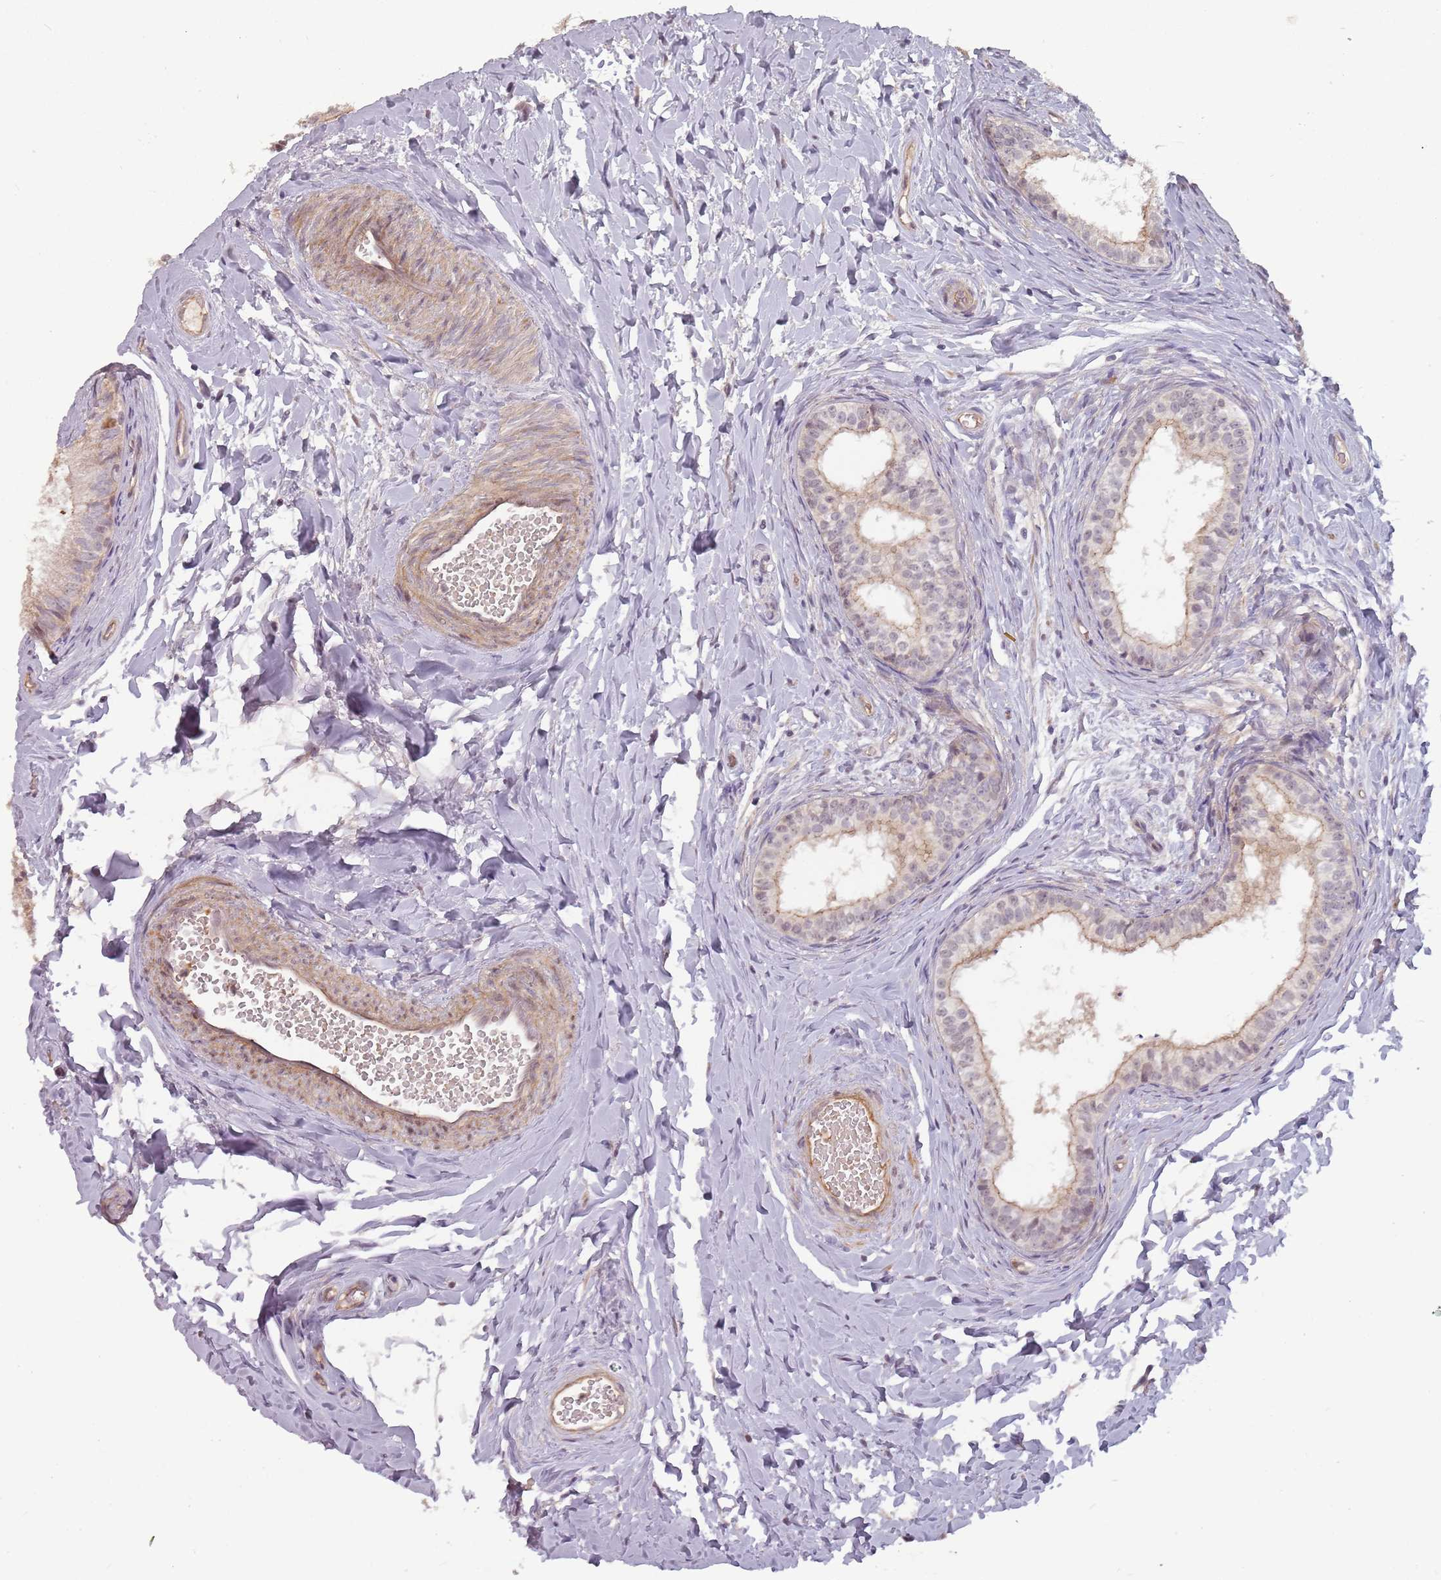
{"staining": {"intensity": "weak", "quantity": "25%-75%", "location": "cytoplasmic/membranous"}, "tissue": "epididymis", "cell_type": "Glandular cells", "image_type": "normal", "snomed": [{"axis": "morphology", "description": "Normal tissue, NOS"}, {"axis": "topography", "description": "Epididymis"}], "caption": "Immunohistochemistry (DAB (3,3'-diaminobenzidine)) staining of benign human epididymis displays weak cytoplasmic/membranous protein expression in about 25%-75% of glandular cells. (Stains: DAB in brown, nuclei in blue, Microscopy: brightfield microscopy at high magnification).", "gene": "PPP1R14C", "patient": {"sex": "male", "age": 34}}